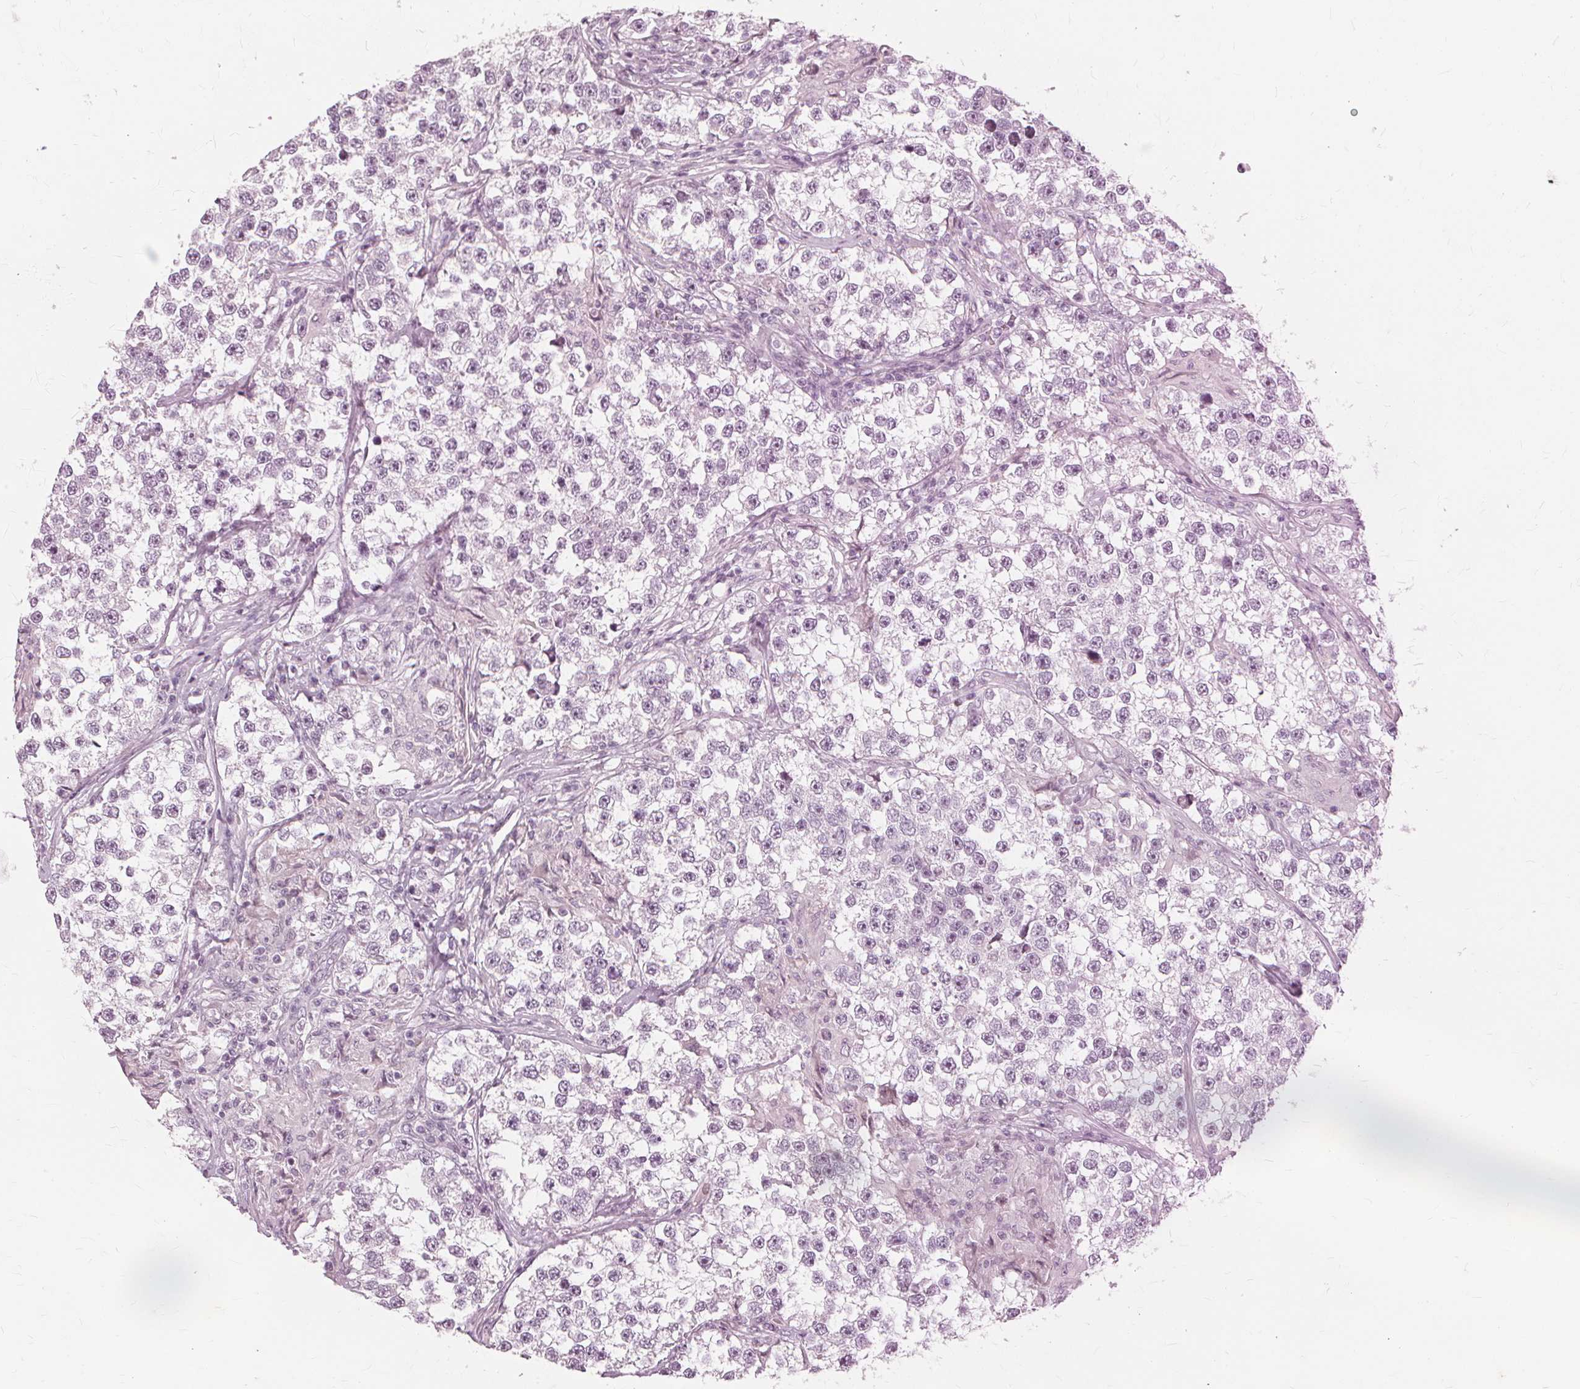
{"staining": {"intensity": "negative", "quantity": "none", "location": "none"}, "tissue": "testis cancer", "cell_type": "Tumor cells", "image_type": "cancer", "snomed": [{"axis": "morphology", "description": "Seminoma, NOS"}, {"axis": "topography", "description": "Testis"}], "caption": "There is no significant positivity in tumor cells of seminoma (testis).", "gene": "SFTPD", "patient": {"sex": "male", "age": 46}}